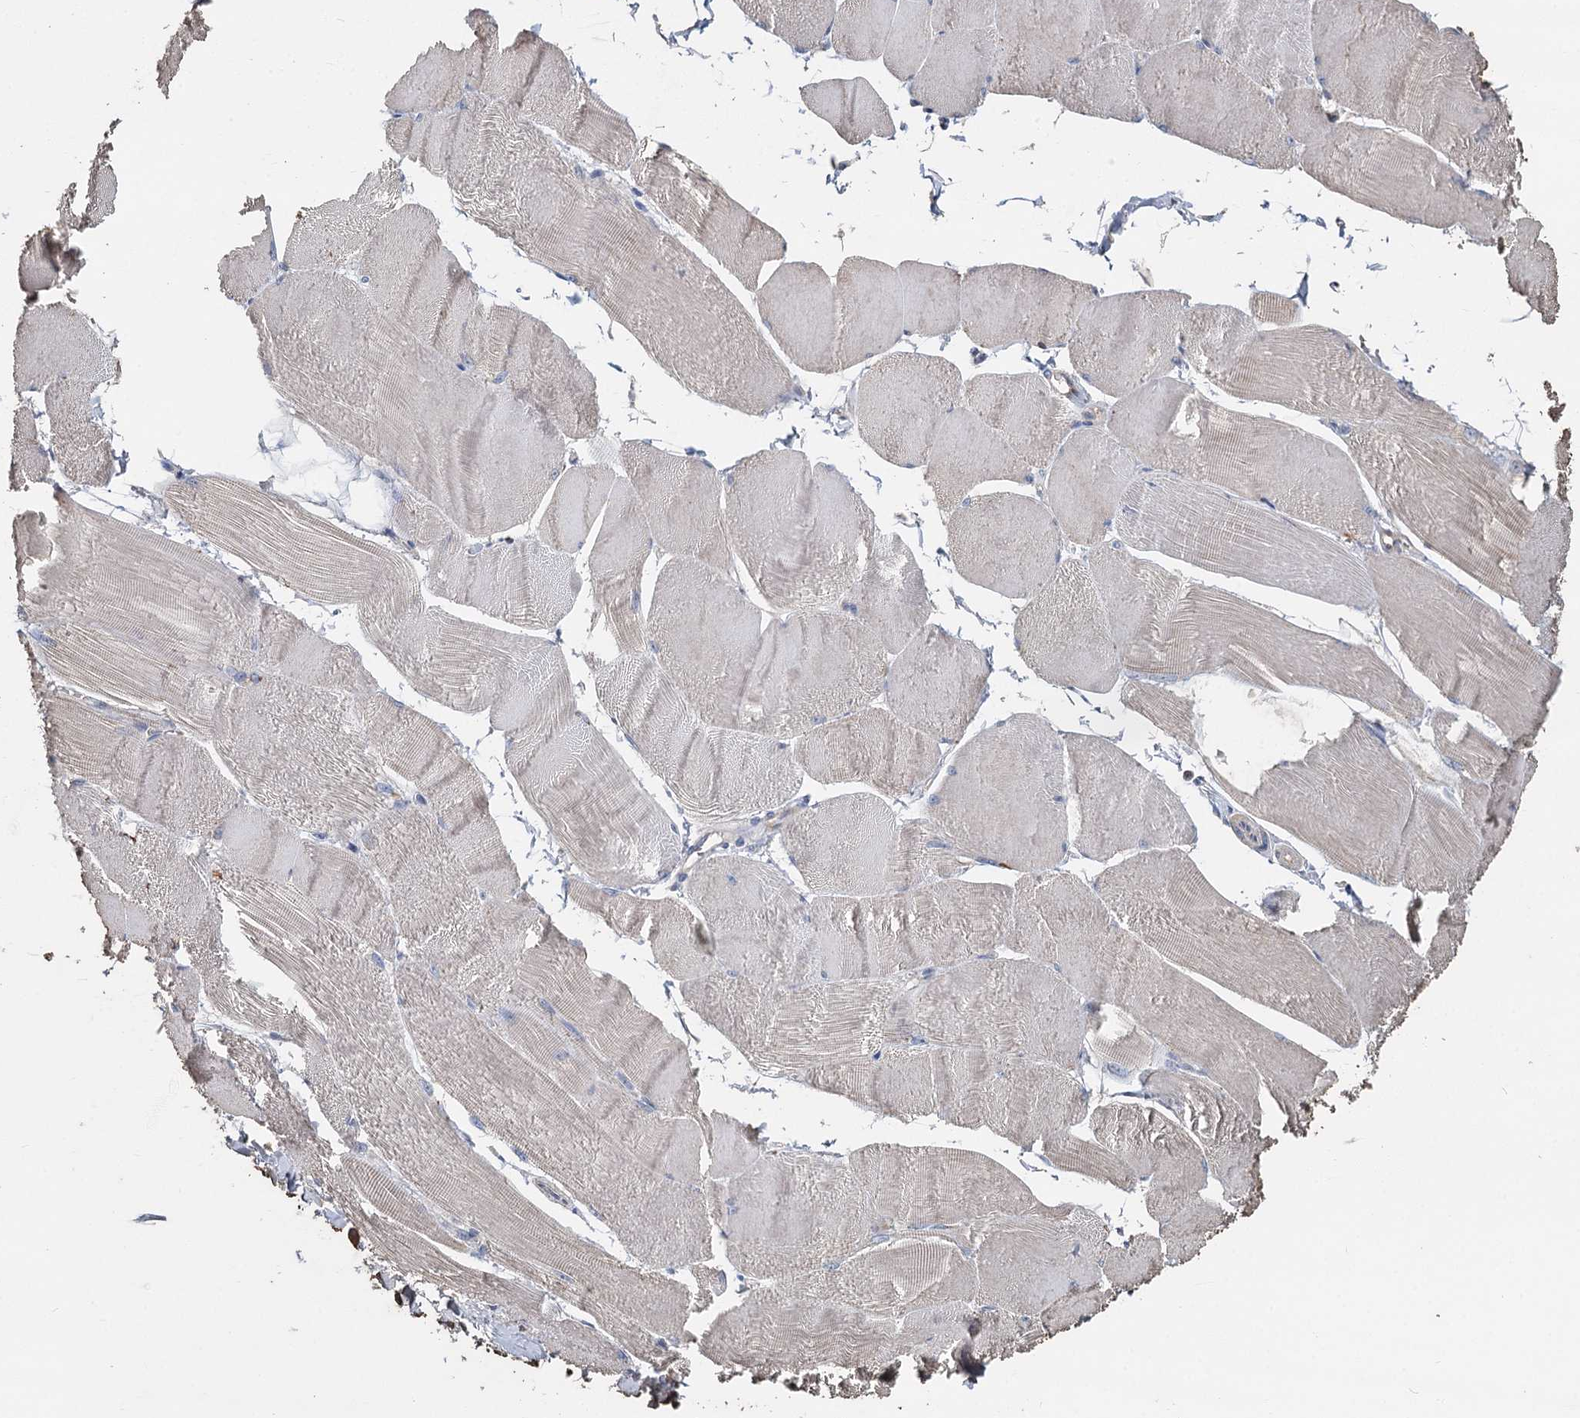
{"staining": {"intensity": "negative", "quantity": "none", "location": "none"}, "tissue": "skeletal muscle", "cell_type": "Myocytes", "image_type": "normal", "snomed": [{"axis": "morphology", "description": "Normal tissue, NOS"}, {"axis": "morphology", "description": "Basal cell carcinoma"}, {"axis": "topography", "description": "Skeletal muscle"}], "caption": "Myocytes show no significant positivity in normal skeletal muscle. The staining was performed using DAB (3,3'-diaminobenzidine) to visualize the protein expression in brown, while the nuclei were stained in blue with hematoxylin (Magnification: 20x).", "gene": "TCTN2", "patient": {"sex": "female", "age": 64}}